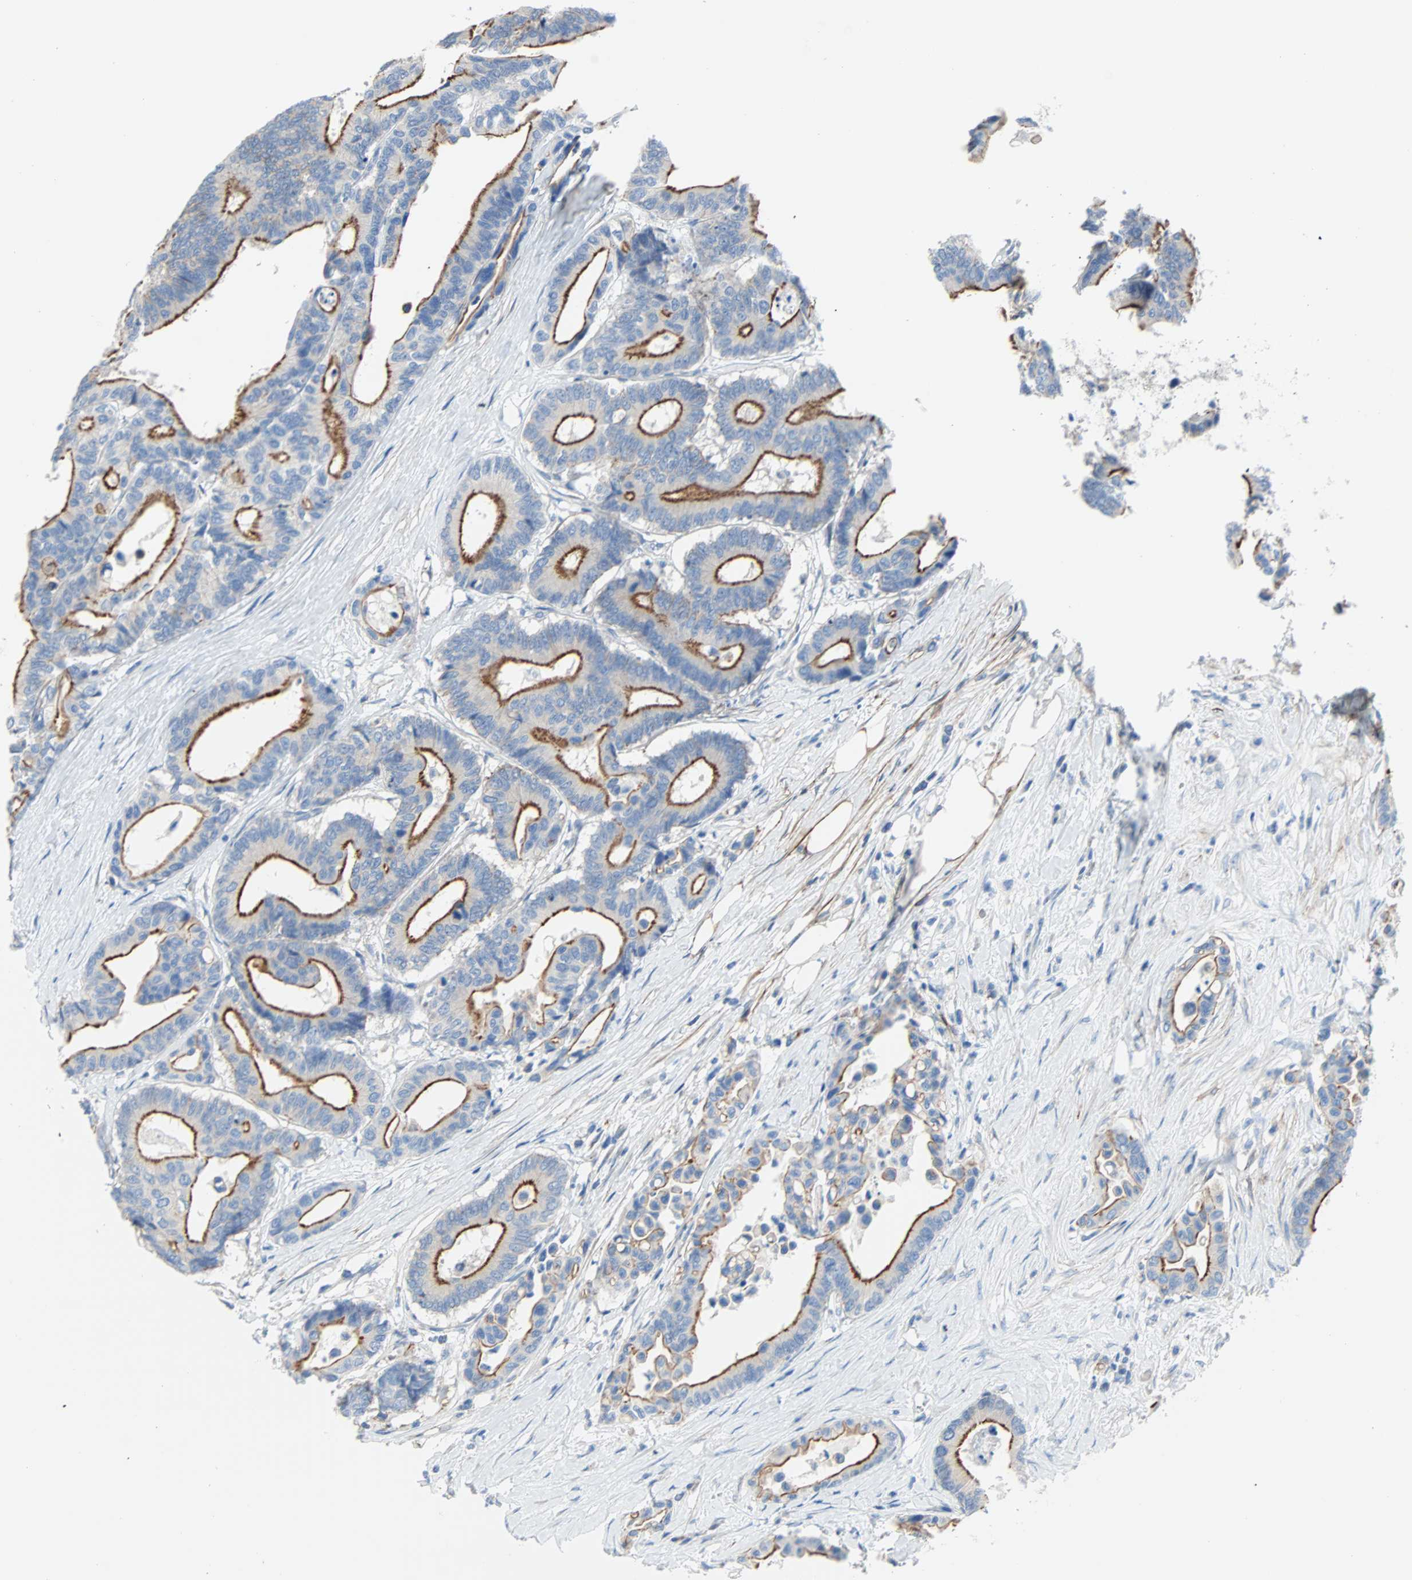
{"staining": {"intensity": "moderate", "quantity": ">75%", "location": "cytoplasmic/membranous"}, "tissue": "colorectal cancer", "cell_type": "Tumor cells", "image_type": "cancer", "snomed": [{"axis": "morphology", "description": "Normal tissue, NOS"}, {"axis": "morphology", "description": "Adenocarcinoma, NOS"}, {"axis": "topography", "description": "Colon"}], "caption": "Moderate cytoplasmic/membranous expression for a protein is identified in about >75% of tumor cells of adenocarcinoma (colorectal) using immunohistochemistry (IHC).", "gene": "PDPN", "patient": {"sex": "male", "age": 82}}